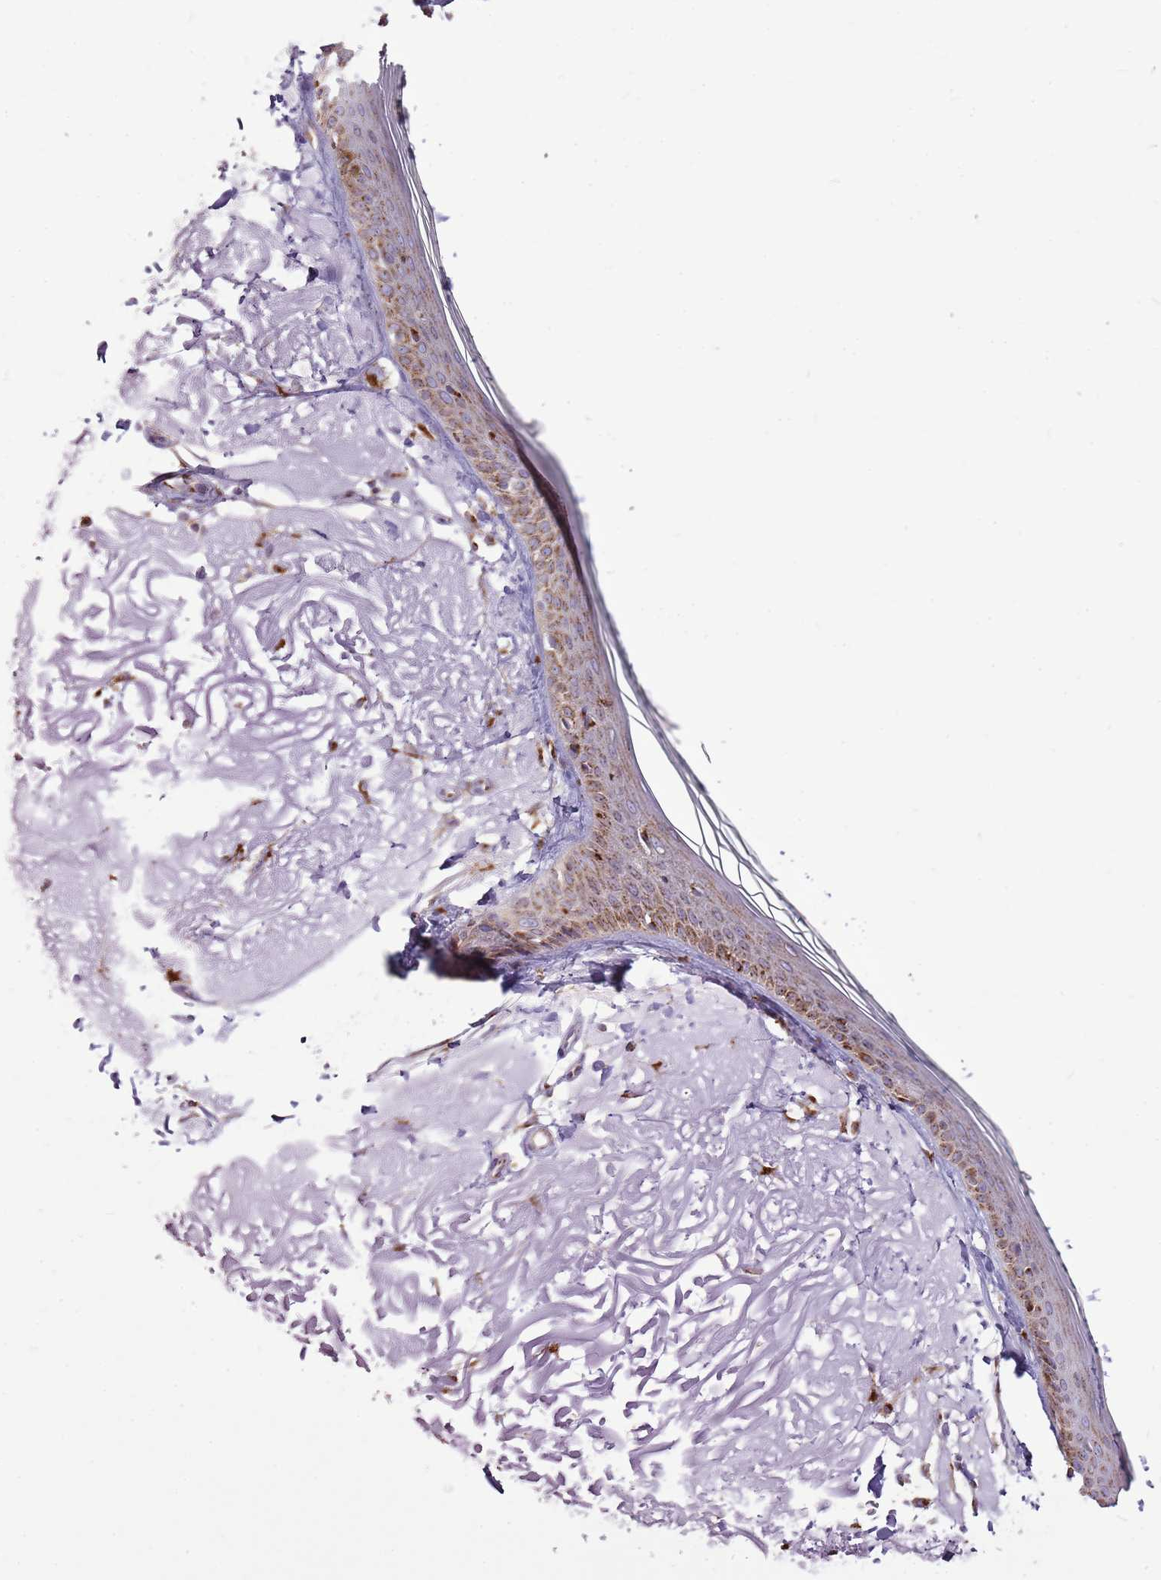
{"staining": {"intensity": "moderate", "quantity": ">75%", "location": "cytoplasmic/membranous"}, "tissue": "skin", "cell_type": "Fibroblasts", "image_type": "normal", "snomed": [{"axis": "morphology", "description": "Normal tissue, NOS"}, {"axis": "topography", "description": "Skin"}, {"axis": "topography", "description": "Skeletal muscle"}], "caption": "A high-resolution photomicrograph shows IHC staining of benign skin, which exhibits moderate cytoplasmic/membranous expression in about >75% of fibroblasts. Using DAB (3,3'-diaminobenzidine) (brown) and hematoxylin (blue) stains, captured at high magnification using brightfield microscopy.", "gene": "TMED10", "patient": {"sex": "male", "age": 83}}